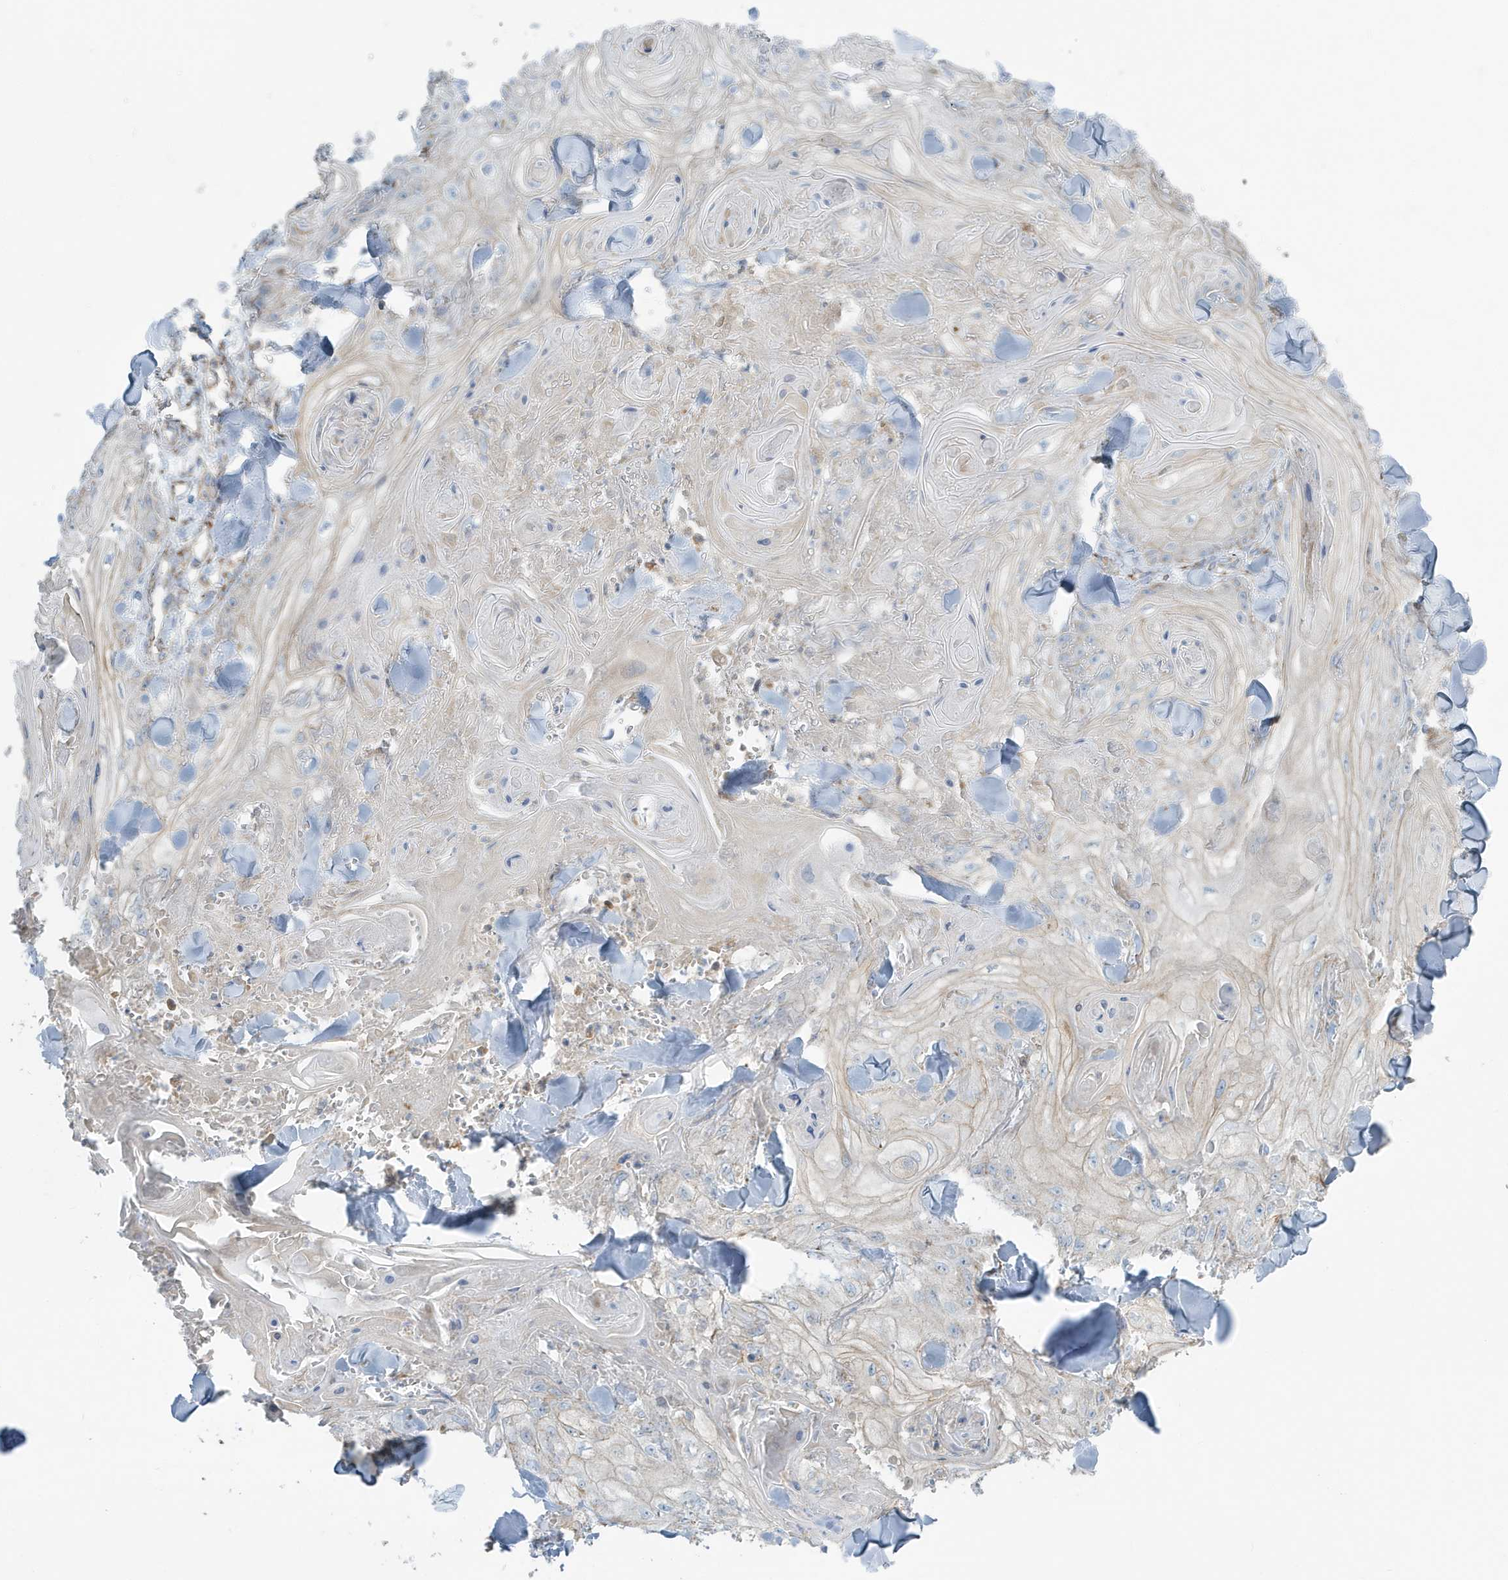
{"staining": {"intensity": "negative", "quantity": "none", "location": "none"}, "tissue": "skin cancer", "cell_type": "Tumor cells", "image_type": "cancer", "snomed": [{"axis": "morphology", "description": "Squamous cell carcinoma, NOS"}, {"axis": "topography", "description": "Skin"}], "caption": "Immunohistochemistry of skin cancer (squamous cell carcinoma) displays no staining in tumor cells.", "gene": "RAB11FIP3", "patient": {"sex": "male", "age": 74}}